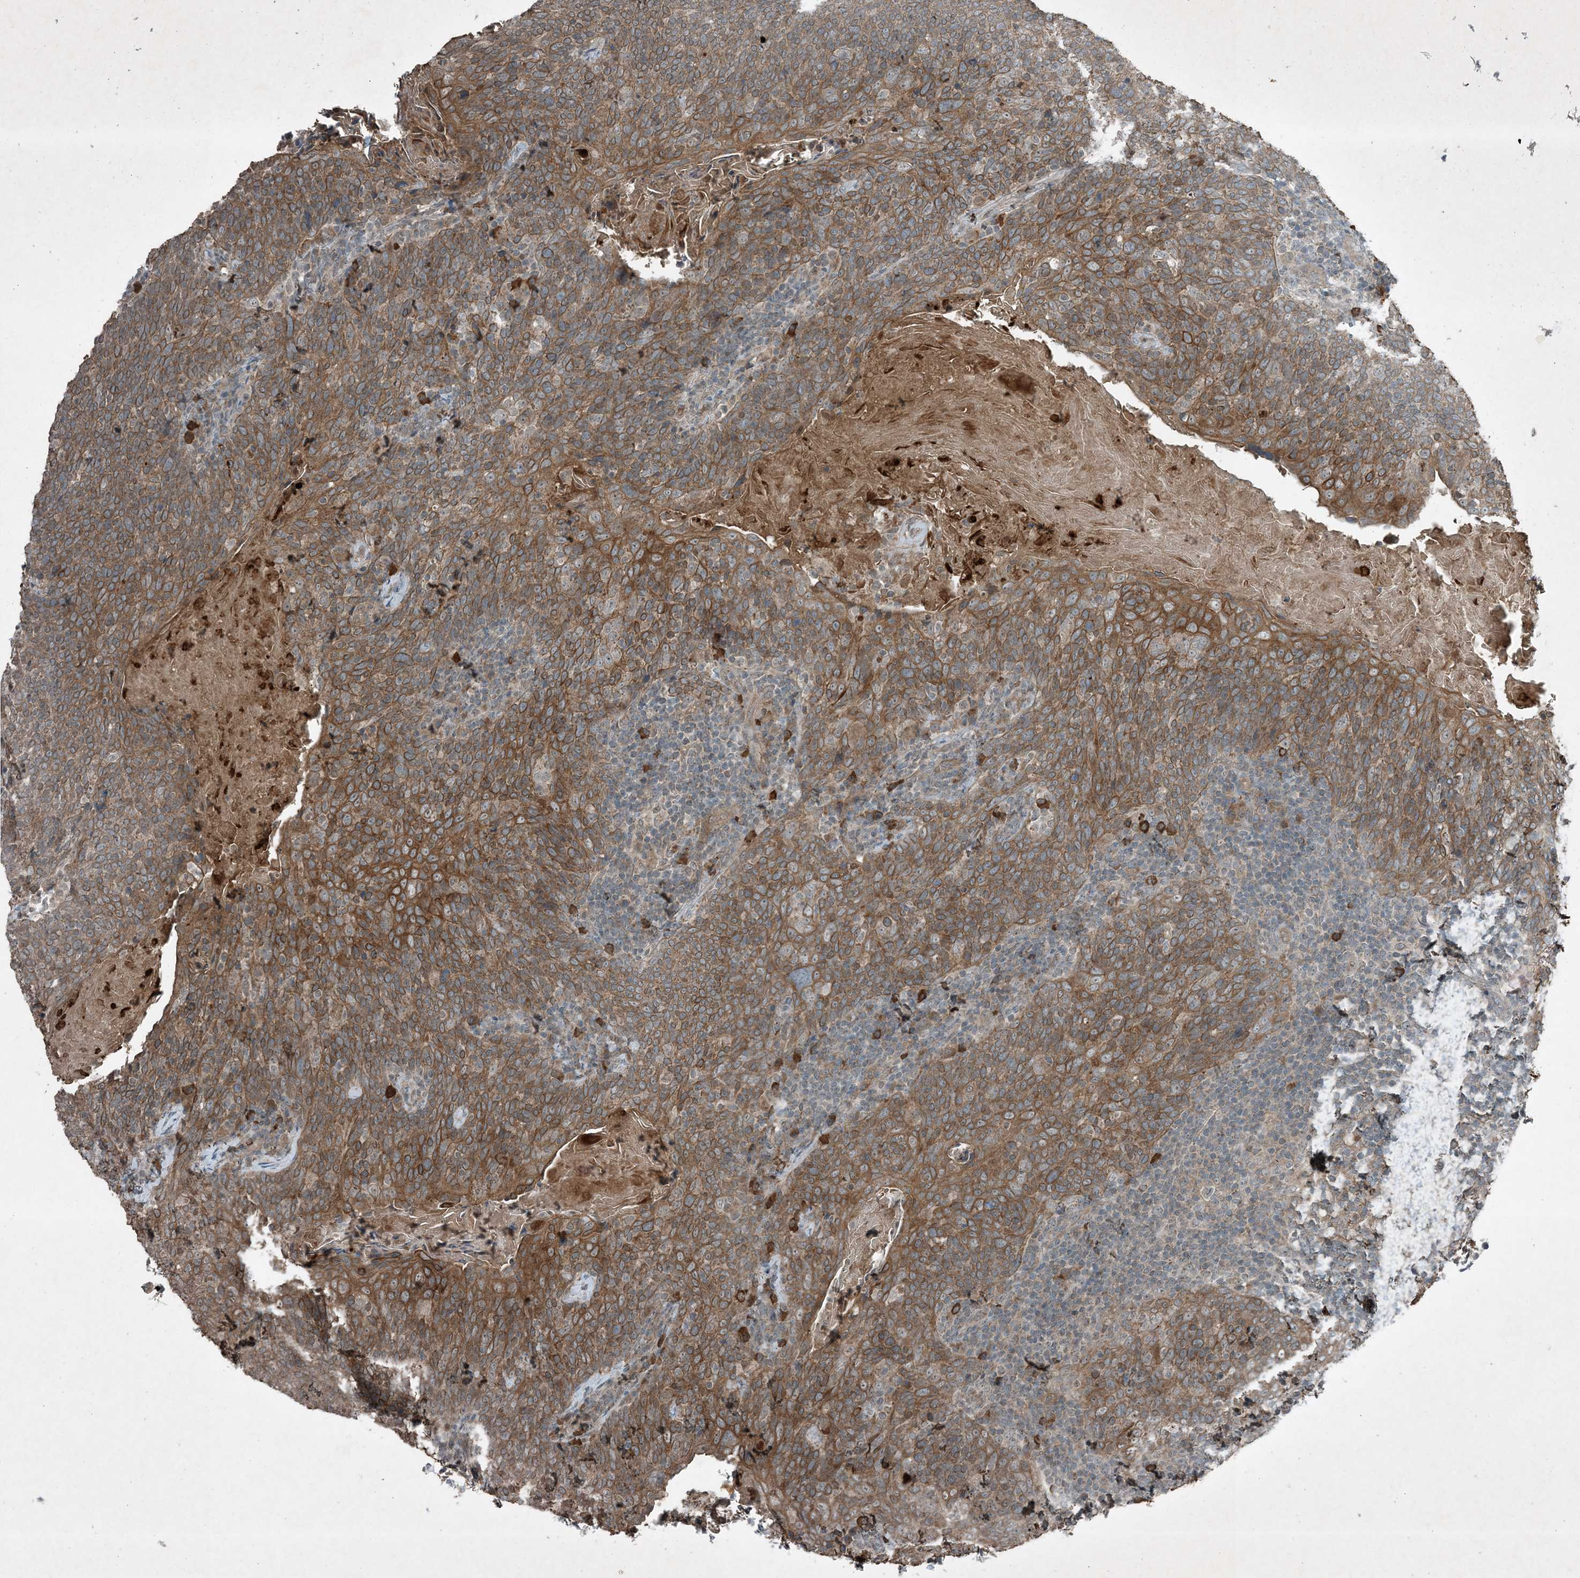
{"staining": {"intensity": "moderate", "quantity": ">75%", "location": "cytoplasmic/membranous"}, "tissue": "head and neck cancer", "cell_type": "Tumor cells", "image_type": "cancer", "snomed": [{"axis": "morphology", "description": "Squamous cell carcinoma, NOS"}, {"axis": "morphology", "description": "Squamous cell carcinoma, metastatic, NOS"}, {"axis": "topography", "description": "Lymph node"}, {"axis": "topography", "description": "Head-Neck"}], "caption": "The image exhibits staining of squamous cell carcinoma (head and neck), revealing moderate cytoplasmic/membranous protein expression (brown color) within tumor cells. The protein is shown in brown color, while the nuclei are stained blue.", "gene": "MDN1", "patient": {"sex": "male", "age": 62}}